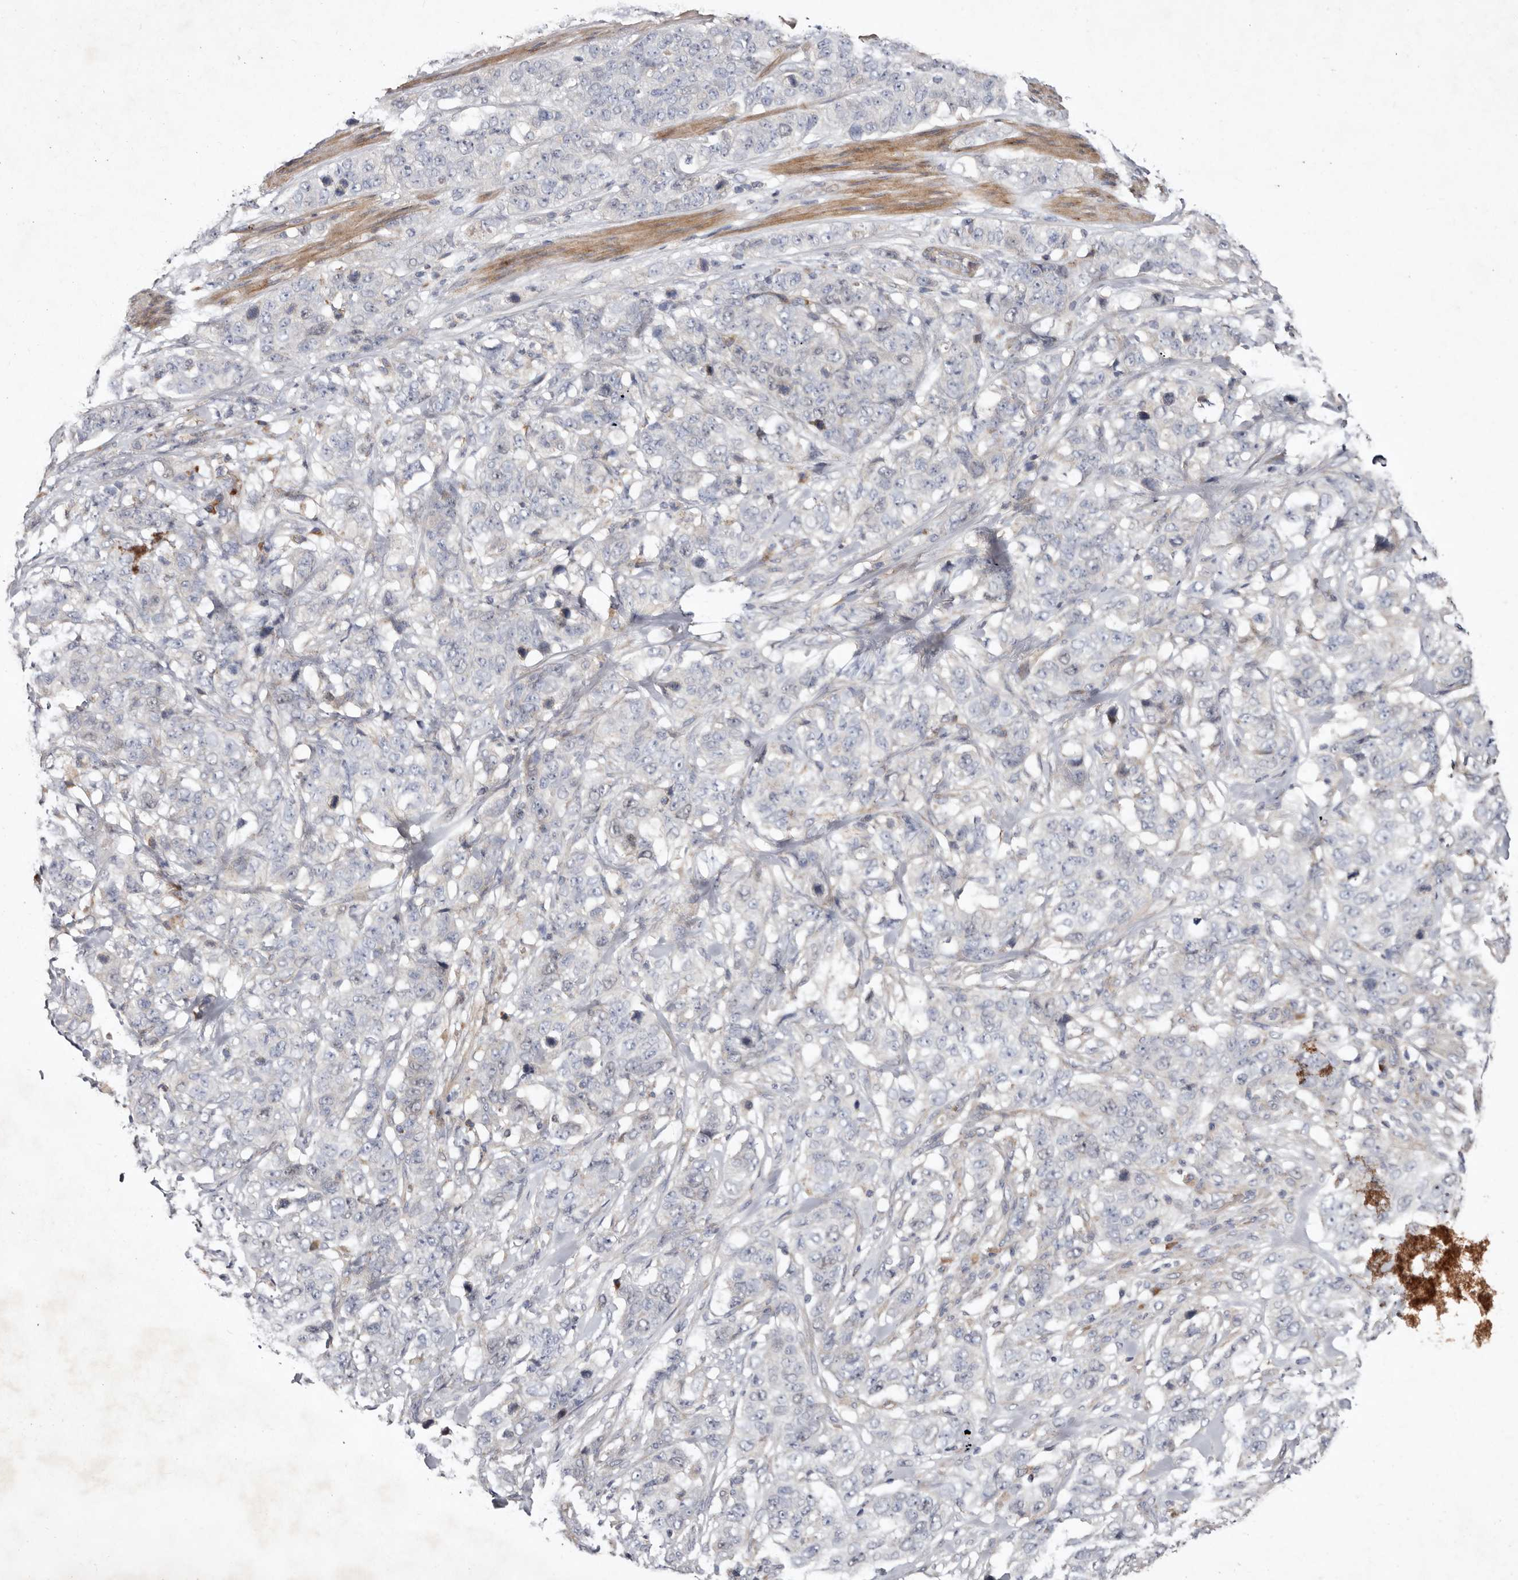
{"staining": {"intensity": "negative", "quantity": "none", "location": "none"}, "tissue": "stomach cancer", "cell_type": "Tumor cells", "image_type": "cancer", "snomed": [{"axis": "morphology", "description": "Adenocarcinoma, NOS"}, {"axis": "topography", "description": "Stomach"}], "caption": "DAB immunohistochemical staining of adenocarcinoma (stomach) demonstrates no significant positivity in tumor cells. (DAB (3,3'-diaminobenzidine) immunohistochemistry, high magnification).", "gene": "SLC25A20", "patient": {"sex": "male", "age": 48}}